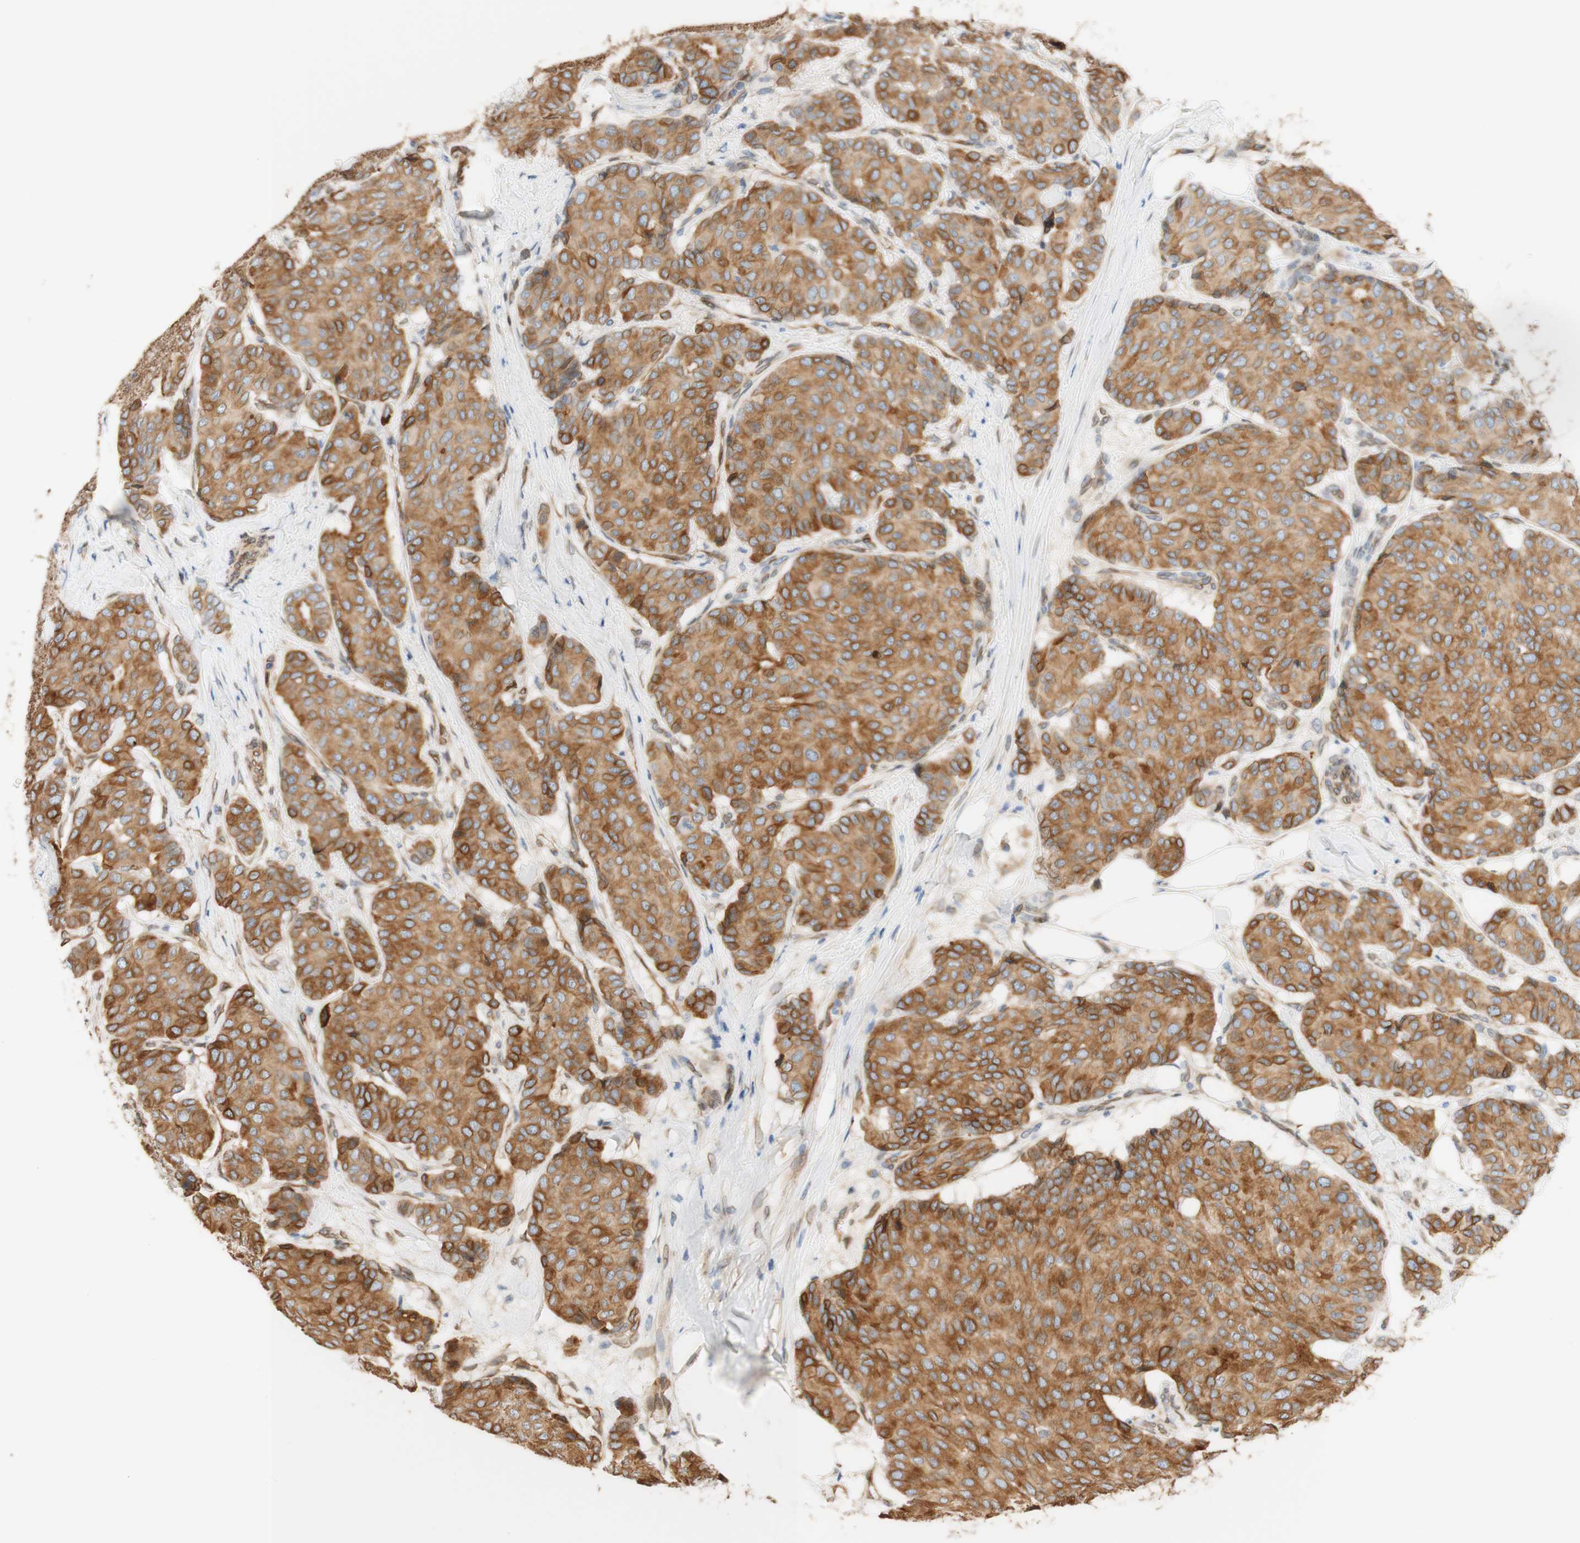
{"staining": {"intensity": "moderate", "quantity": ">75%", "location": "cytoplasmic/membranous"}, "tissue": "breast cancer", "cell_type": "Tumor cells", "image_type": "cancer", "snomed": [{"axis": "morphology", "description": "Duct carcinoma"}, {"axis": "topography", "description": "Breast"}], "caption": "About >75% of tumor cells in breast cancer show moderate cytoplasmic/membranous protein staining as visualized by brown immunohistochemical staining.", "gene": "ENDOD1", "patient": {"sex": "female", "age": 75}}